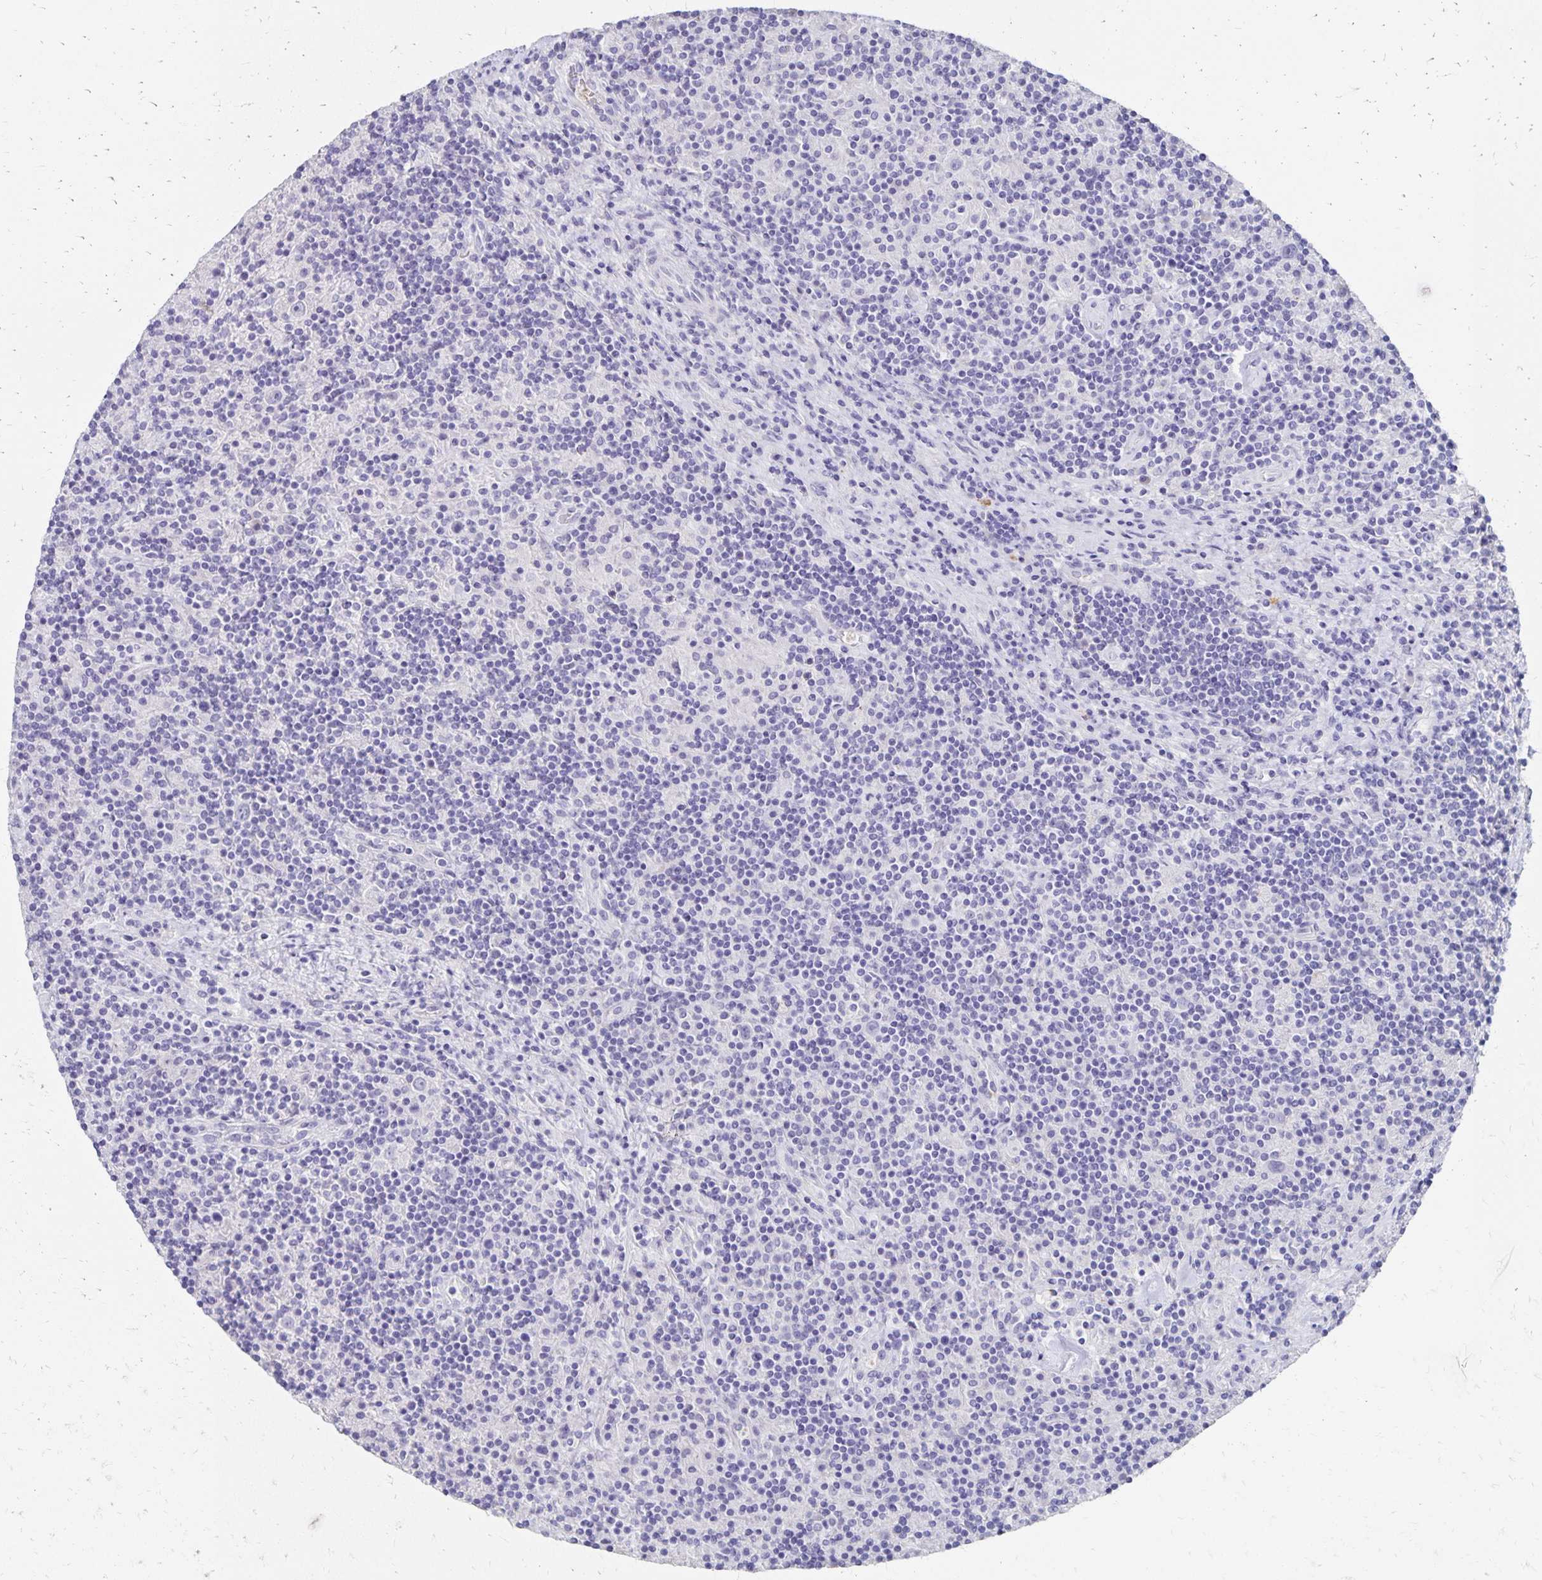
{"staining": {"intensity": "negative", "quantity": "none", "location": "none"}, "tissue": "lymphoma", "cell_type": "Tumor cells", "image_type": "cancer", "snomed": [{"axis": "morphology", "description": "Hodgkin's disease, NOS"}, {"axis": "topography", "description": "Lymph node"}], "caption": "Hodgkin's disease was stained to show a protein in brown. There is no significant expression in tumor cells.", "gene": "DYNLT4", "patient": {"sex": "male", "age": 70}}